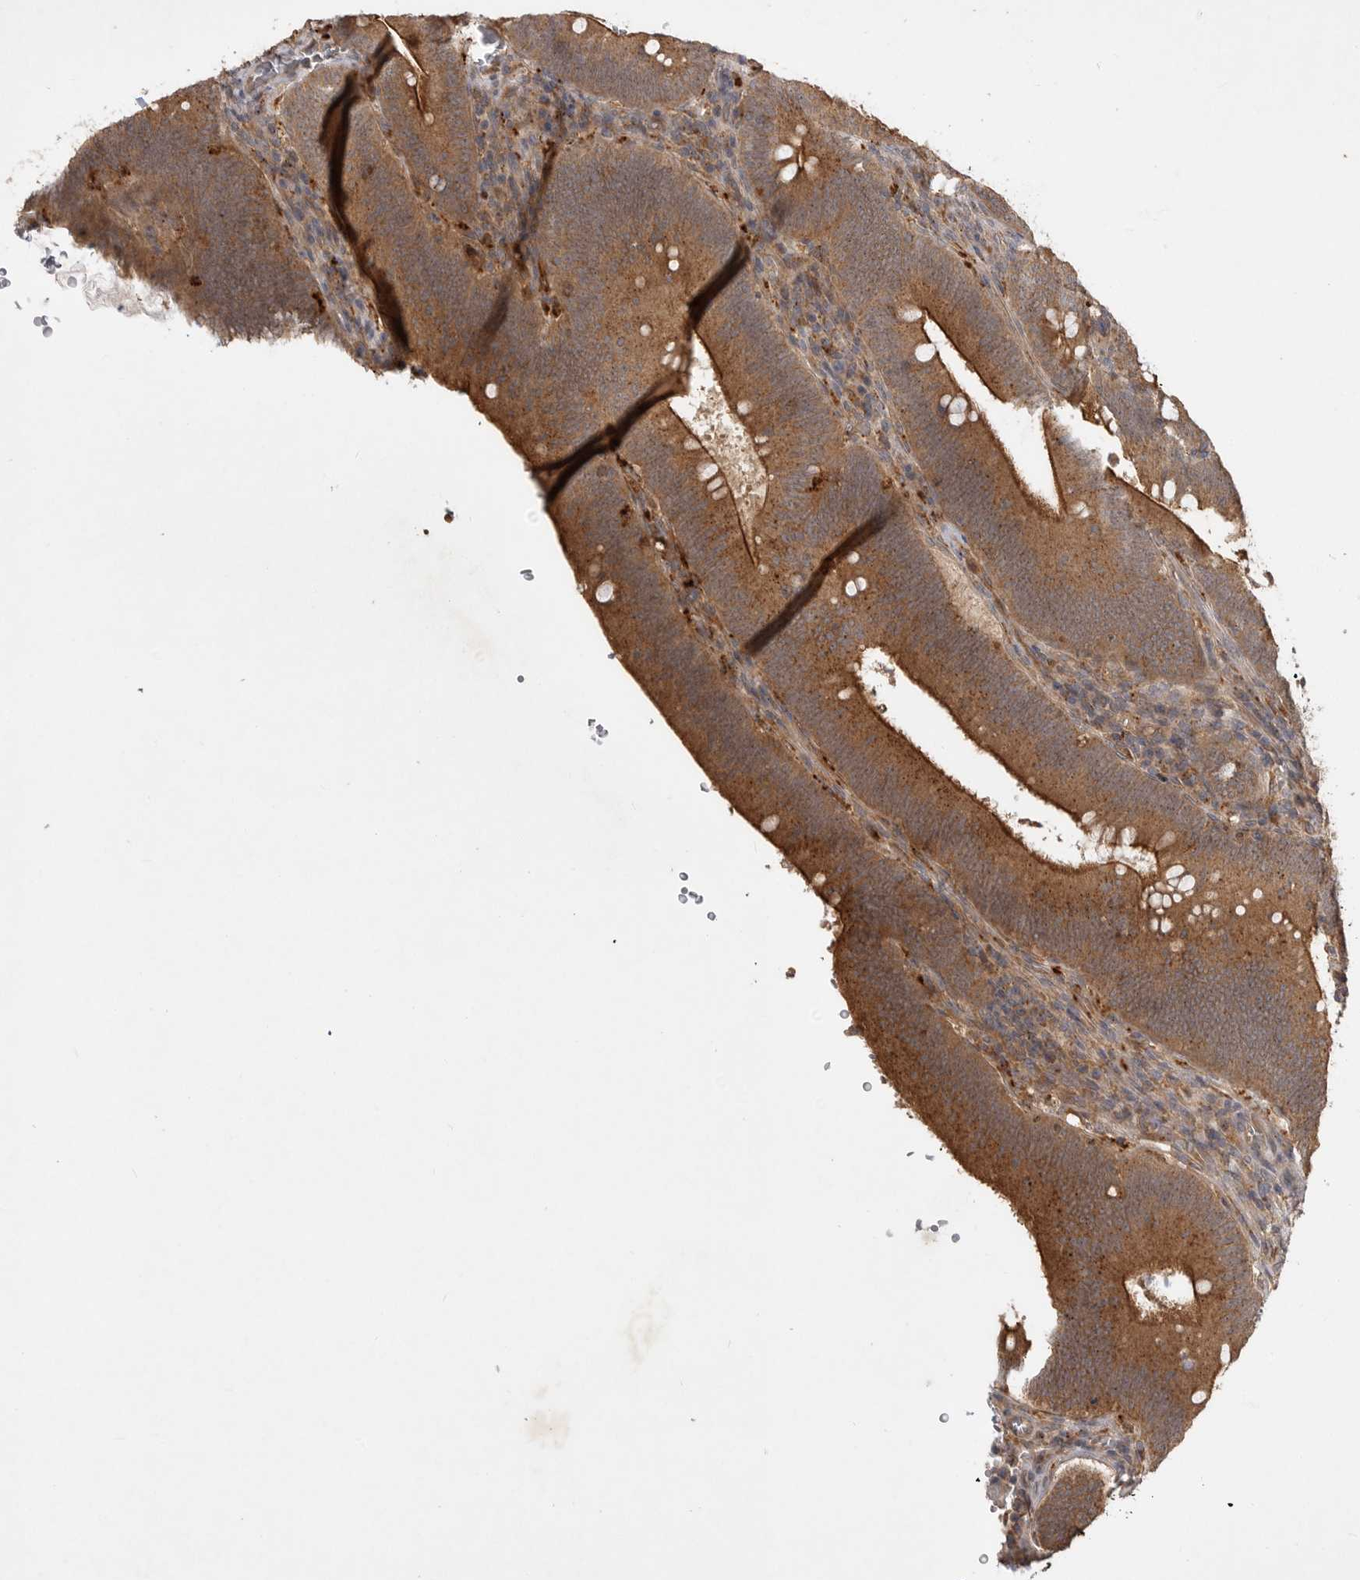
{"staining": {"intensity": "strong", "quantity": ">75%", "location": "cytoplasmic/membranous"}, "tissue": "colorectal cancer", "cell_type": "Tumor cells", "image_type": "cancer", "snomed": [{"axis": "morphology", "description": "Normal tissue, NOS"}, {"axis": "topography", "description": "Colon"}], "caption": "Protein expression analysis of human colorectal cancer reveals strong cytoplasmic/membranous positivity in approximately >75% of tumor cells.", "gene": "ZNF232", "patient": {"sex": "female", "age": 82}}